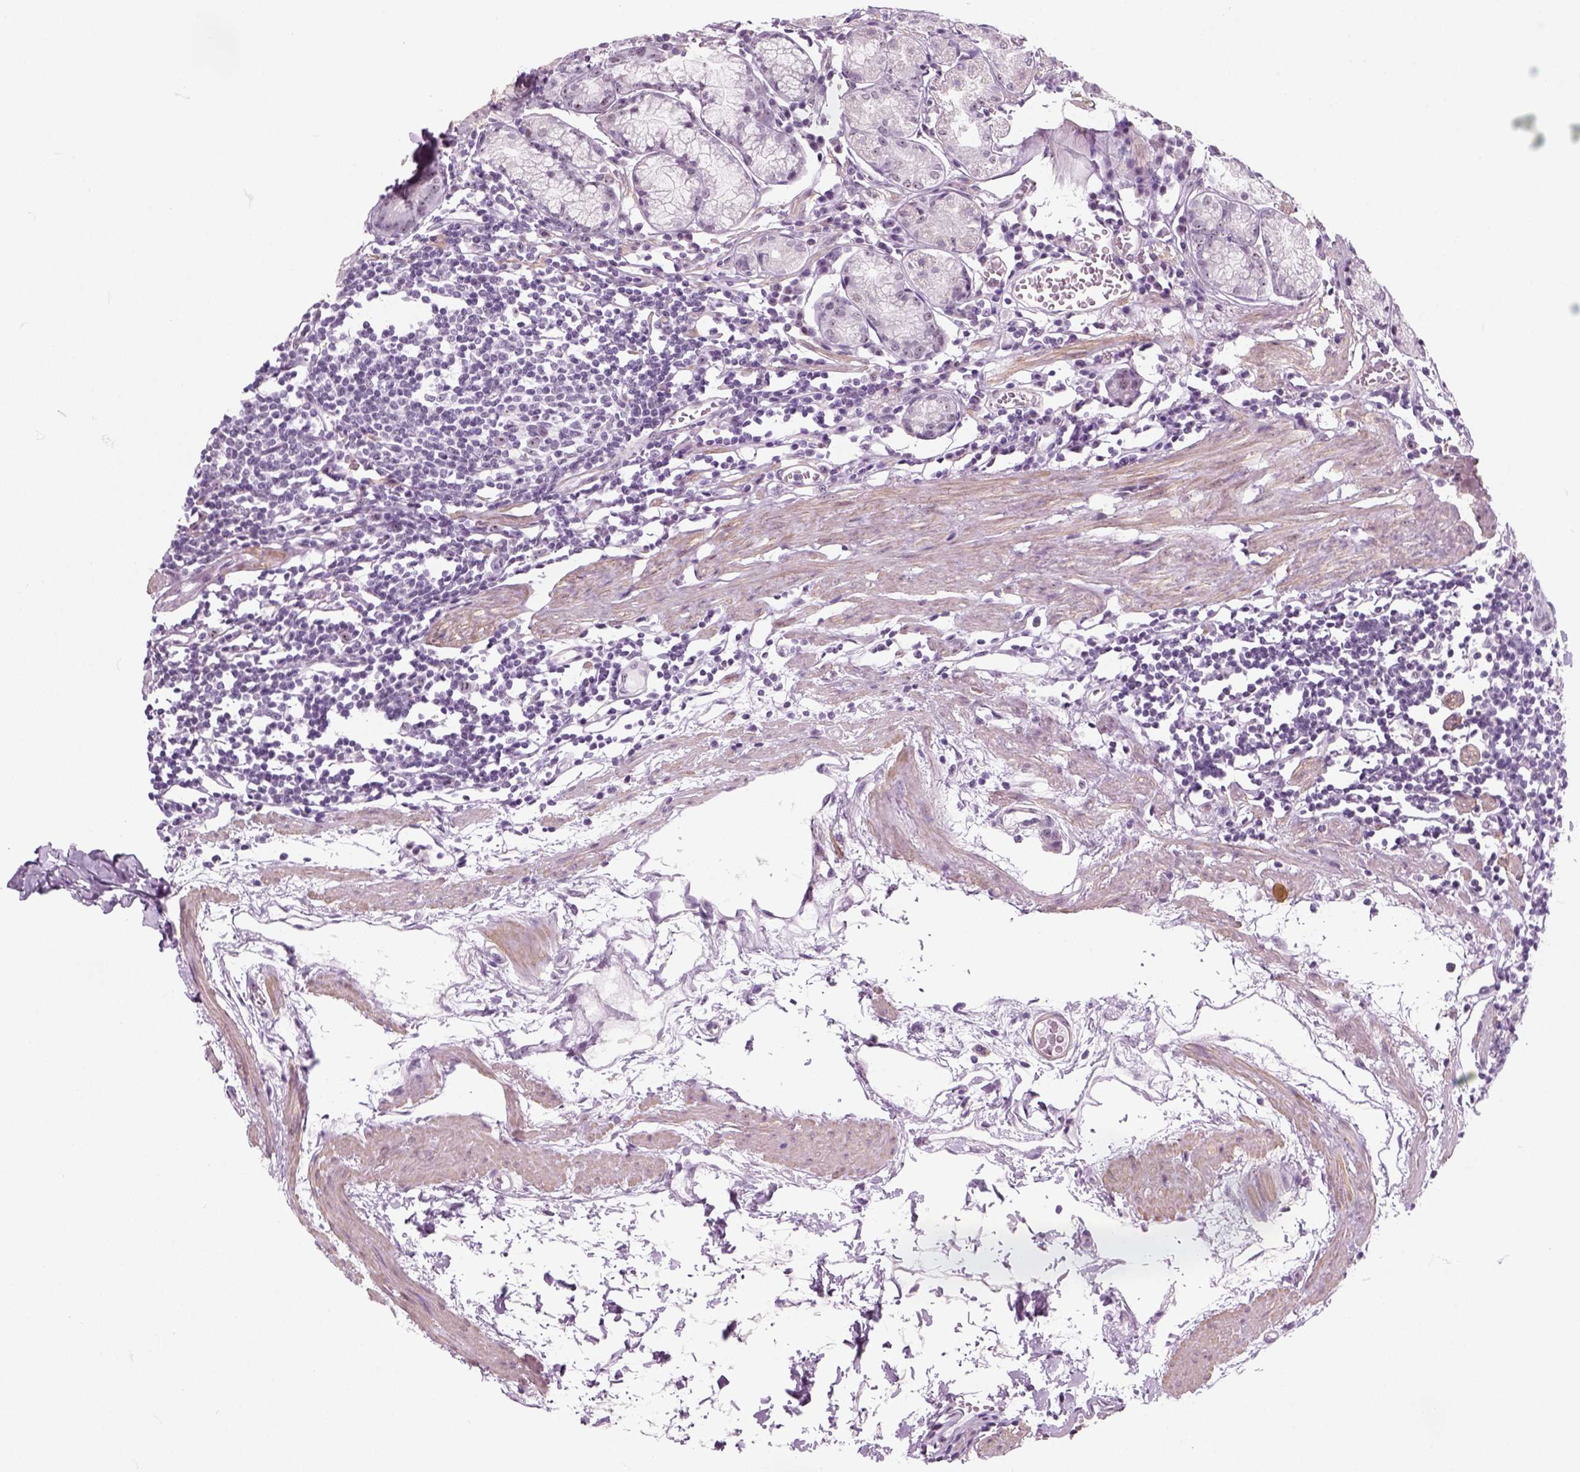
{"staining": {"intensity": "weak", "quantity": "<25%", "location": "nuclear"}, "tissue": "stomach", "cell_type": "Glandular cells", "image_type": "normal", "snomed": [{"axis": "morphology", "description": "Normal tissue, NOS"}, {"axis": "topography", "description": "Stomach"}], "caption": "This micrograph is of unremarkable stomach stained with immunohistochemistry (IHC) to label a protein in brown with the nuclei are counter-stained blue. There is no expression in glandular cells. (Stains: DAB (3,3'-diaminobenzidine) immunohistochemistry with hematoxylin counter stain, Microscopy: brightfield microscopy at high magnification).", "gene": "ZNF865", "patient": {"sex": "male", "age": 55}}